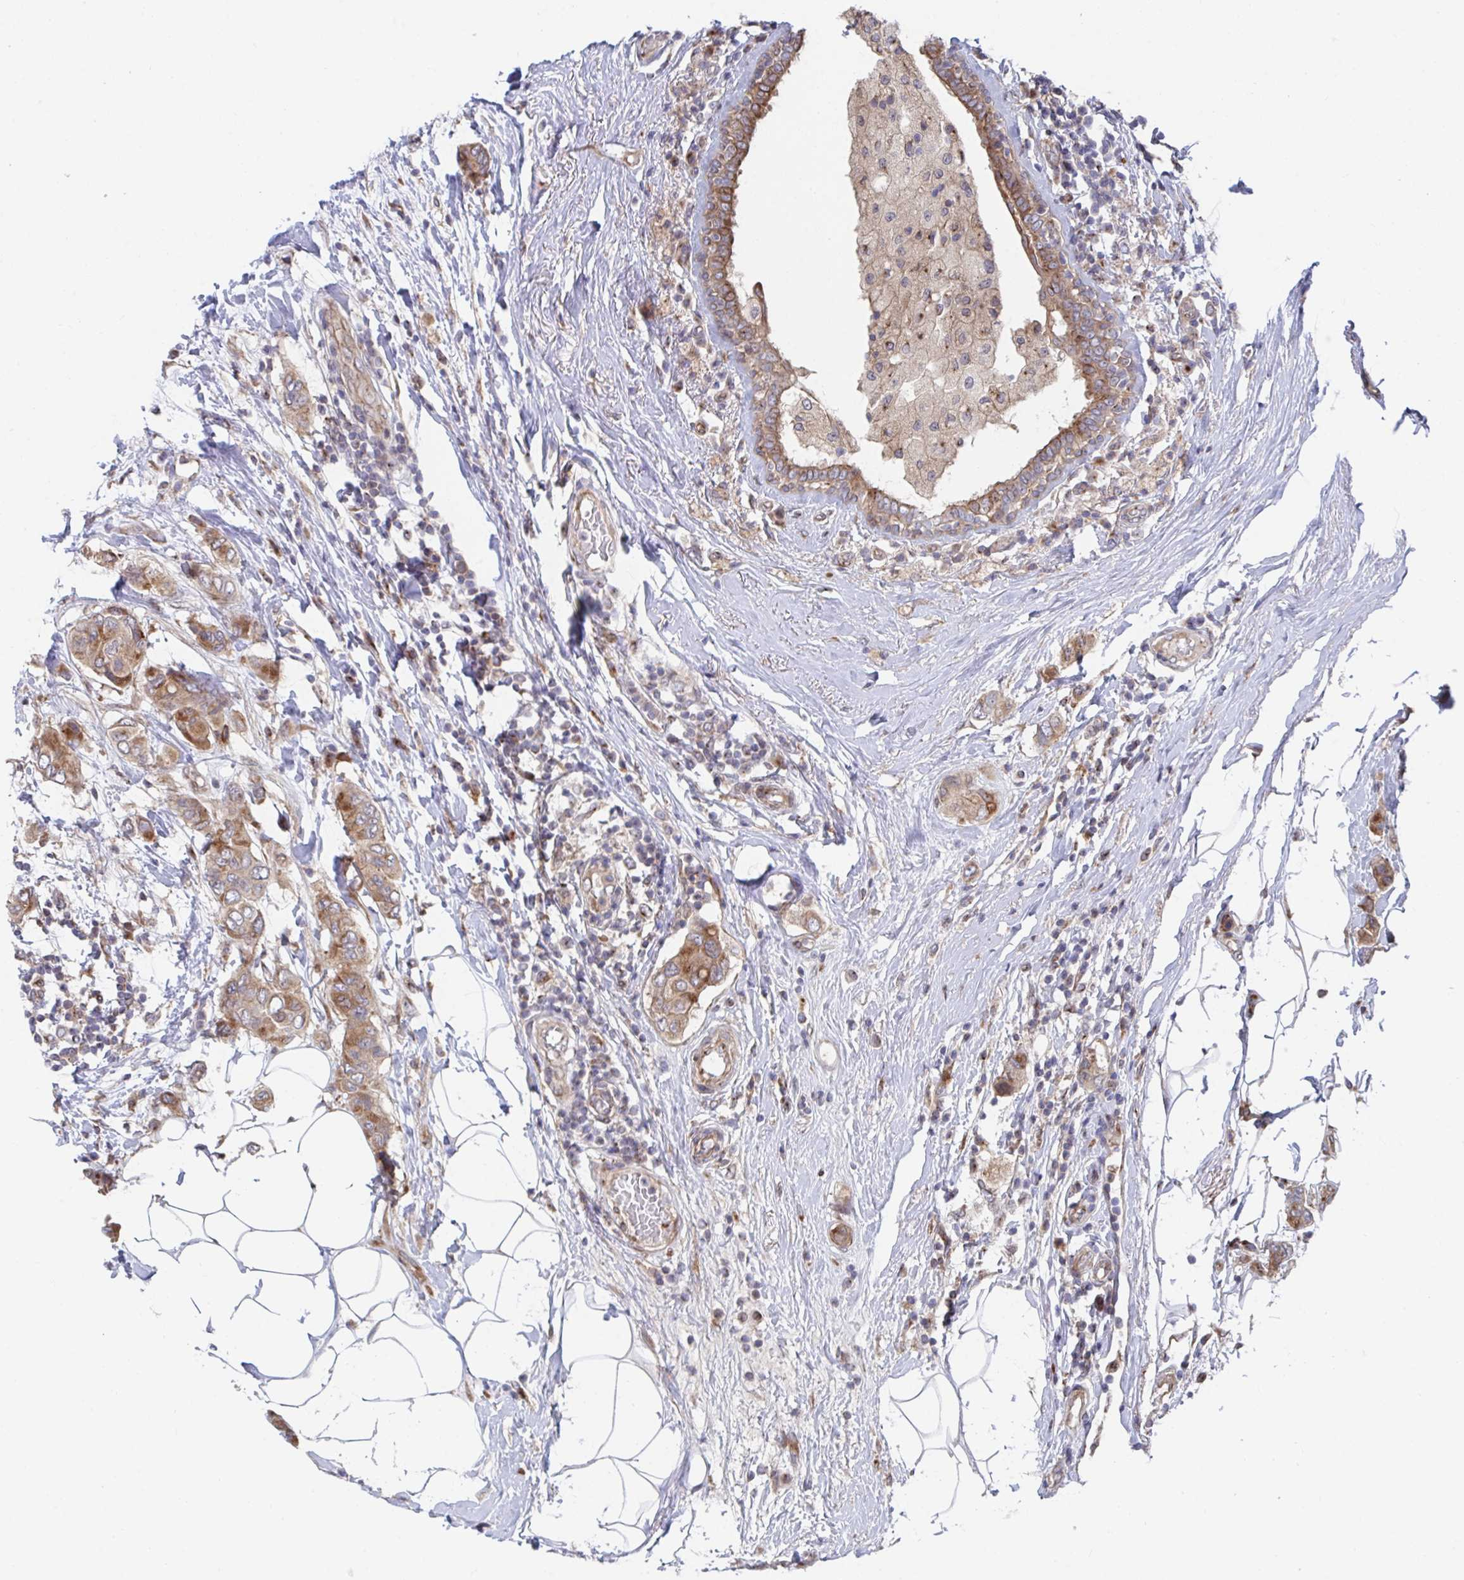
{"staining": {"intensity": "moderate", "quantity": ">75%", "location": "cytoplasmic/membranous"}, "tissue": "breast cancer", "cell_type": "Tumor cells", "image_type": "cancer", "snomed": [{"axis": "morphology", "description": "Lobular carcinoma"}, {"axis": "topography", "description": "Breast"}], "caption": "Immunohistochemical staining of human lobular carcinoma (breast) demonstrates medium levels of moderate cytoplasmic/membranous protein positivity in about >75% of tumor cells. (IHC, brightfield microscopy, high magnification).", "gene": "FJX1", "patient": {"sex": "female", "age": 51}}